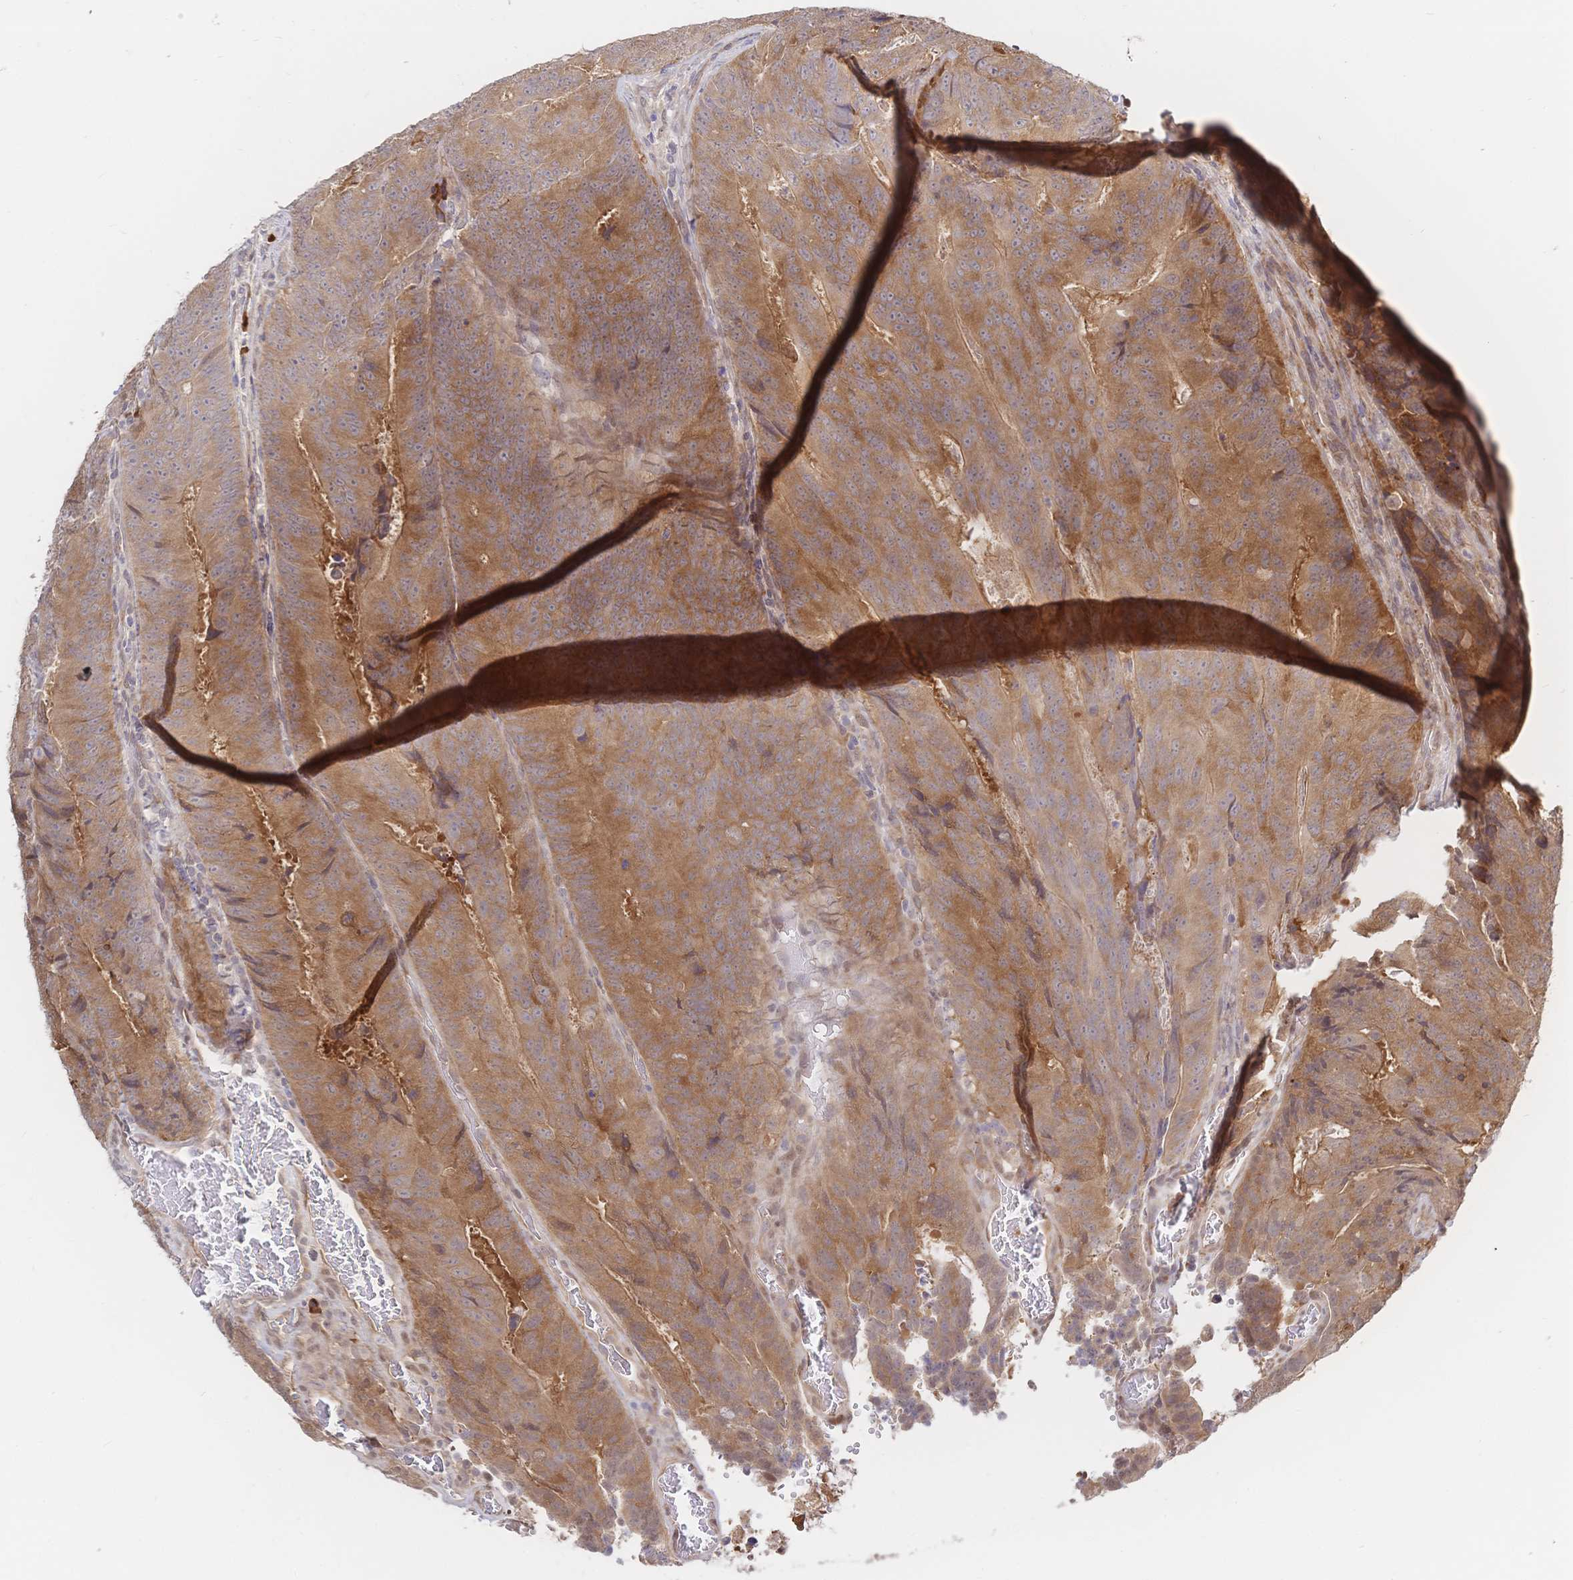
{"staining": {"intensity": "moderate", "quantity": ">75%", "location": "cytoplasmic/membranous"}, "tissue": "colorectal cancer", "cell_type": "Tumor cells", "image_type": "cancer", "snomed": [{"axis": "morphology", "description": "Adenocarcinoma, NOS"}, {"axis": "topography", "description": "Colon"}], "caption": "Immunohistochemistry (IHC) micrograph of colorectal cancer stained for a protein (brown), which shows medium levels of moderate cytoplasmic/membranous positivity in approximately >75% of tumor cells.", "gene": "LMO4", "patient": {"sex": "female", "age": 48}}